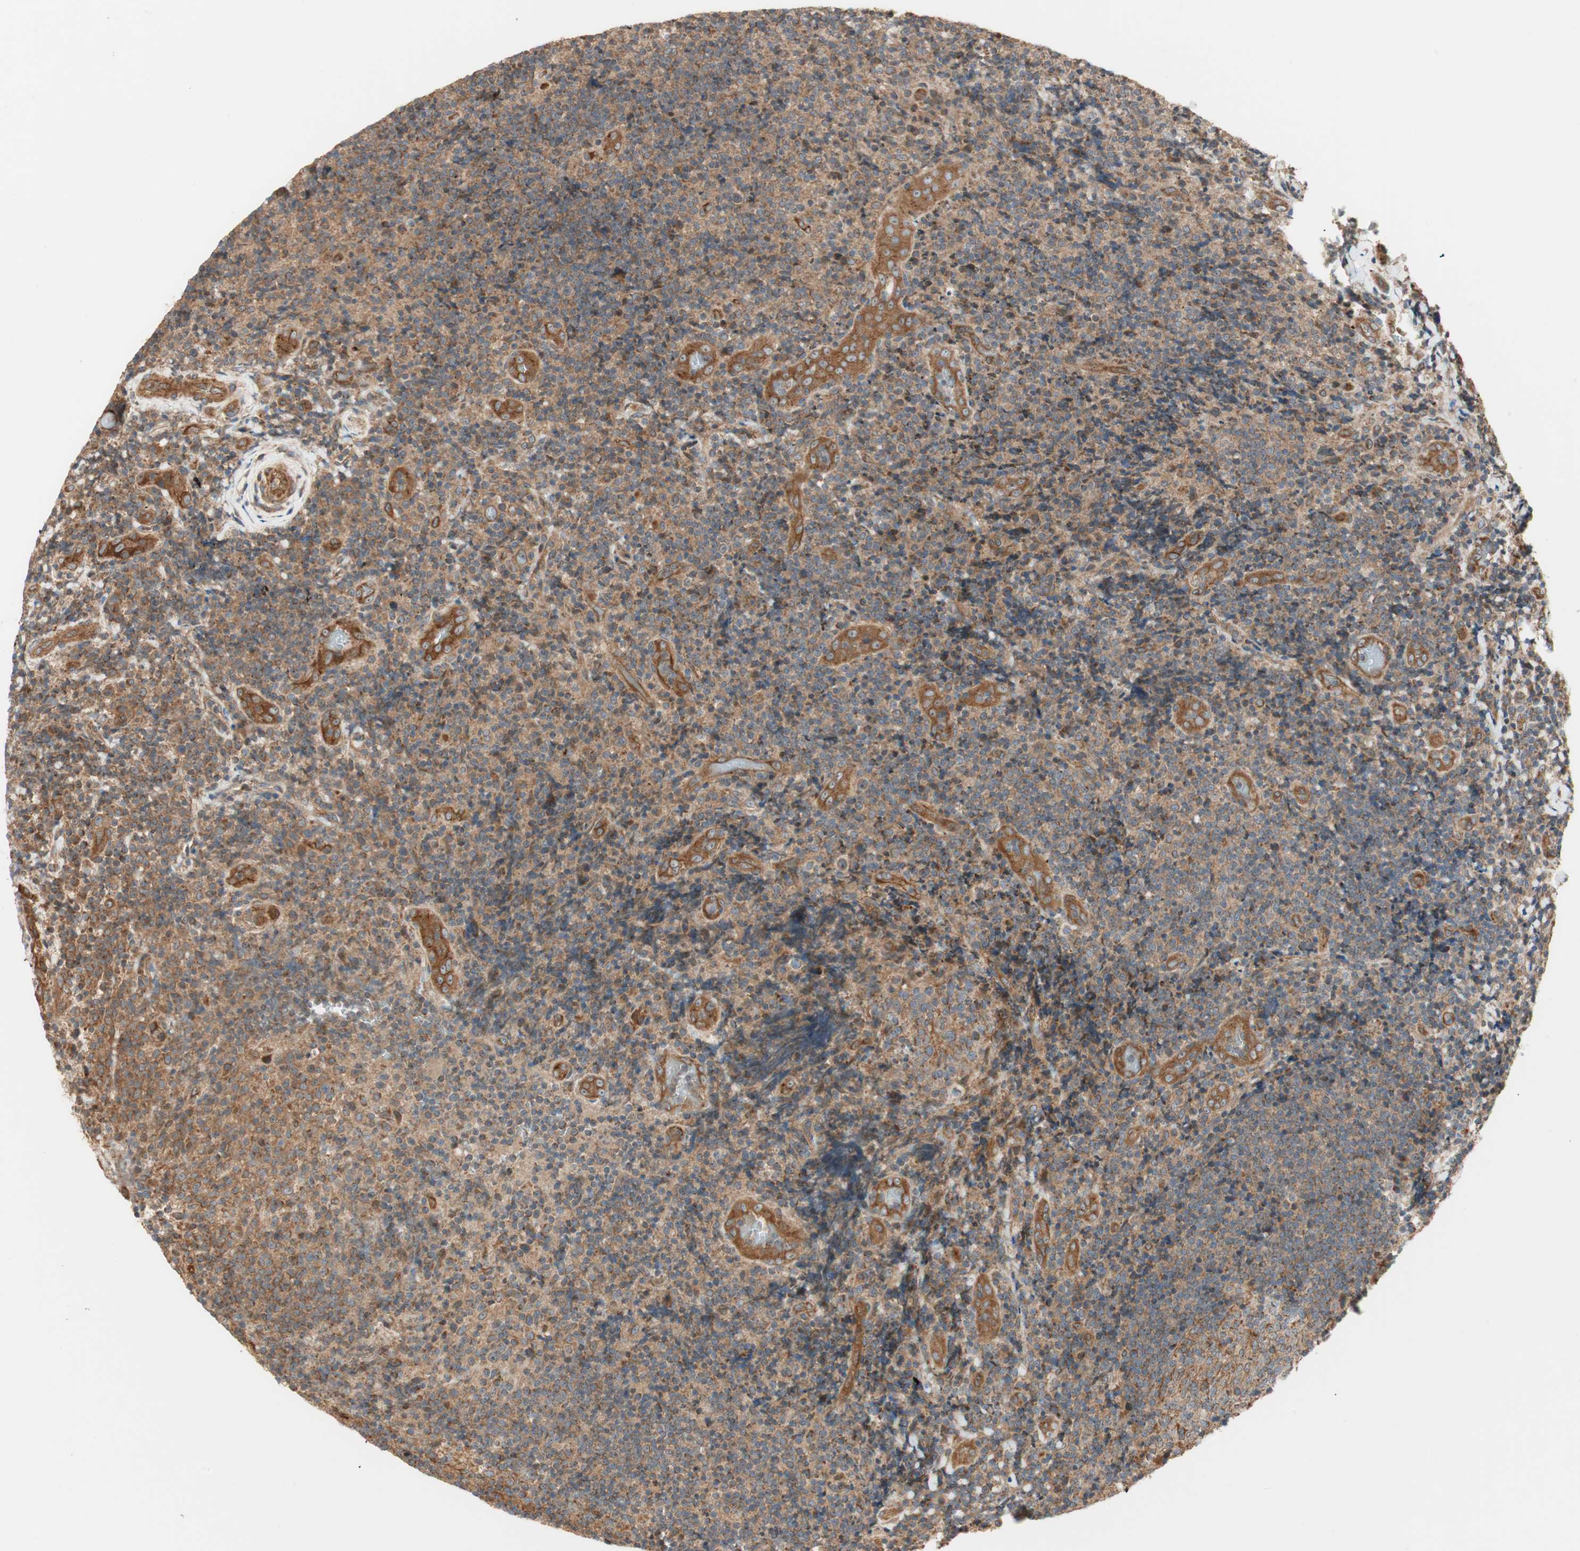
{"staining": {"intensity": "moderate", "quantity": ">75%", "location": "cytoplasmic/membranous"}, "tissue": "lymphoma", "cell_type": "Tumor cells", "image_type": "cancer", "snomed": [{"axis": "morphology", "description": "Malignant lymphoma, non-Hodgkin's type, High grade"}, {"axis": "topography", "description": "Tonsil"}], "caption": "Immunohistochemistry (IHC) micrograph of high-grade malignant lymphoma, non-Hodgkin's type stained for a protein (brown), which displays medium levels of moderate cytoplasmic/membranous positivity in about >75% of tumor cells.", "gene": "CTTNBP2NL", "patient": {"sex": "female", "age": 36}}